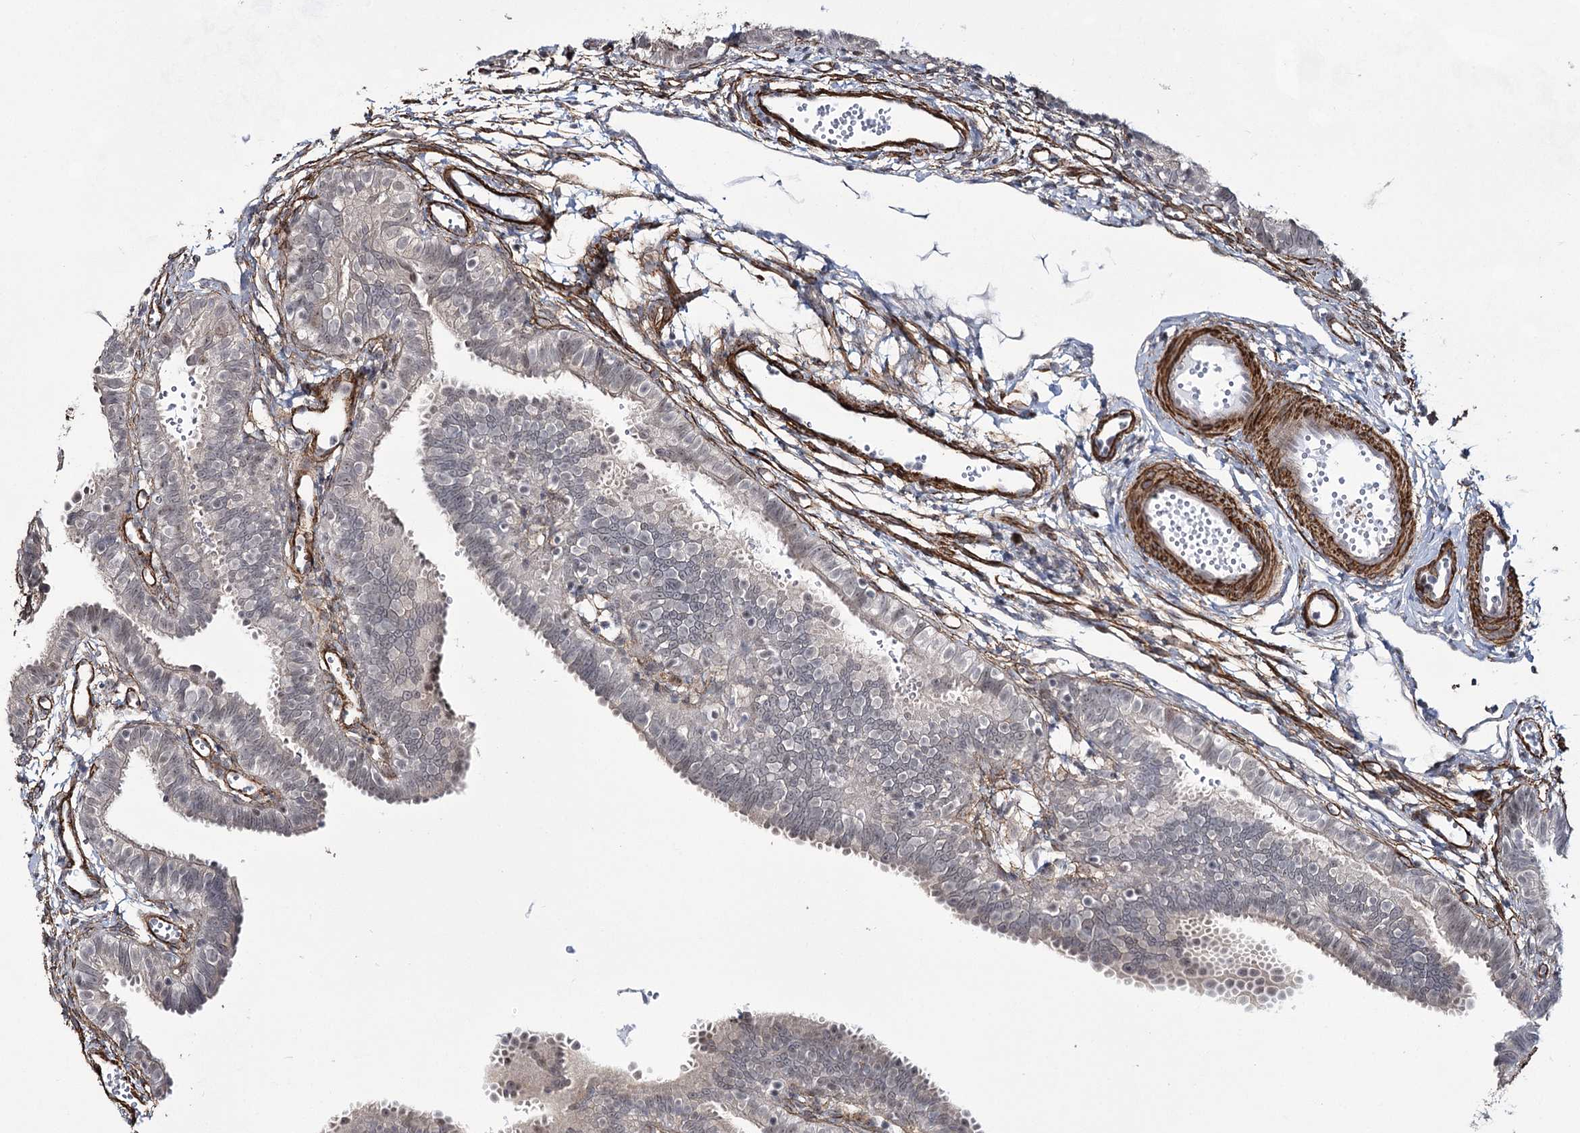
{"staining": {"intensity": "negative", "quantity": "none", "location": "none"}, "tissue": "fallopian tube", "cell_type": "Glandular cells", "image_type": "normal", "snomed": [{"axis": "morphology", "description": "Normal tissue, NOS"}, {"axis": "topography", "description": "Fallopian tube"}, {"axis": "topography", "description": "Placenta"}], "caption": "Human fallopian tube stained for a protein using IHC reveals no staining in glandular cells.", "gene": "CWF19L1", "patient": {"sex": "female", "age": 34}}